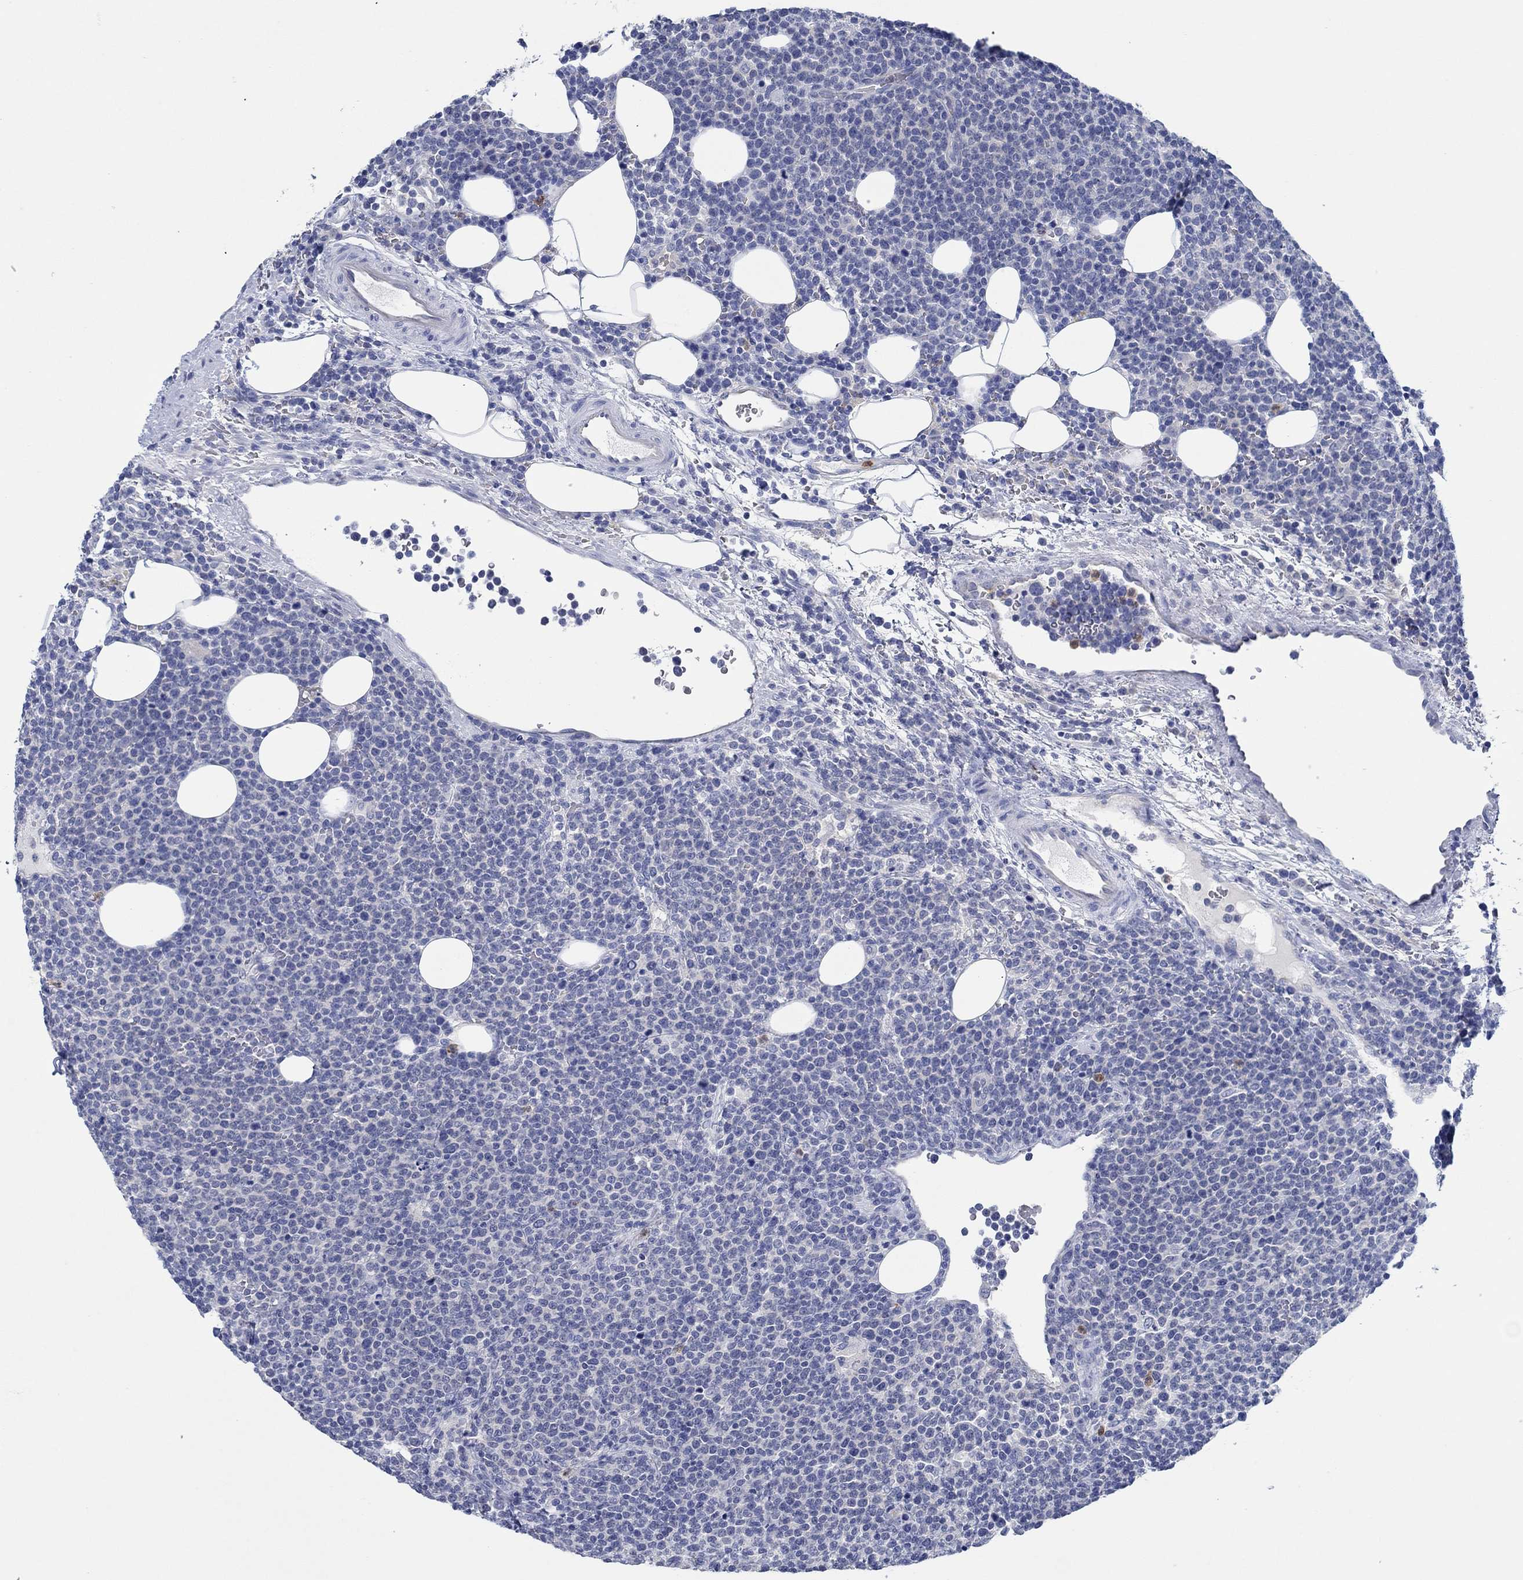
{"staining": {"intensity": "negative", "quantity": "none", "location": "none"}, "tissue": "lymphoma", "cell_type": "Tumor cells", "image_type": "cancer", "snomed": [{"axis": "morphology", "description": "Malignant lymphoma, non-Hodgkin's type, High grade"}, {"axis": "topography", "description": "Lymph node"}], "caption": "Protein analysis of malignant lymphoma, non-Hodgkin's type (high-grade) demonstrates no significant expression in tumor cells.", "gene": "ZNF671", "patient": {"sex": "male", "age": 61}}